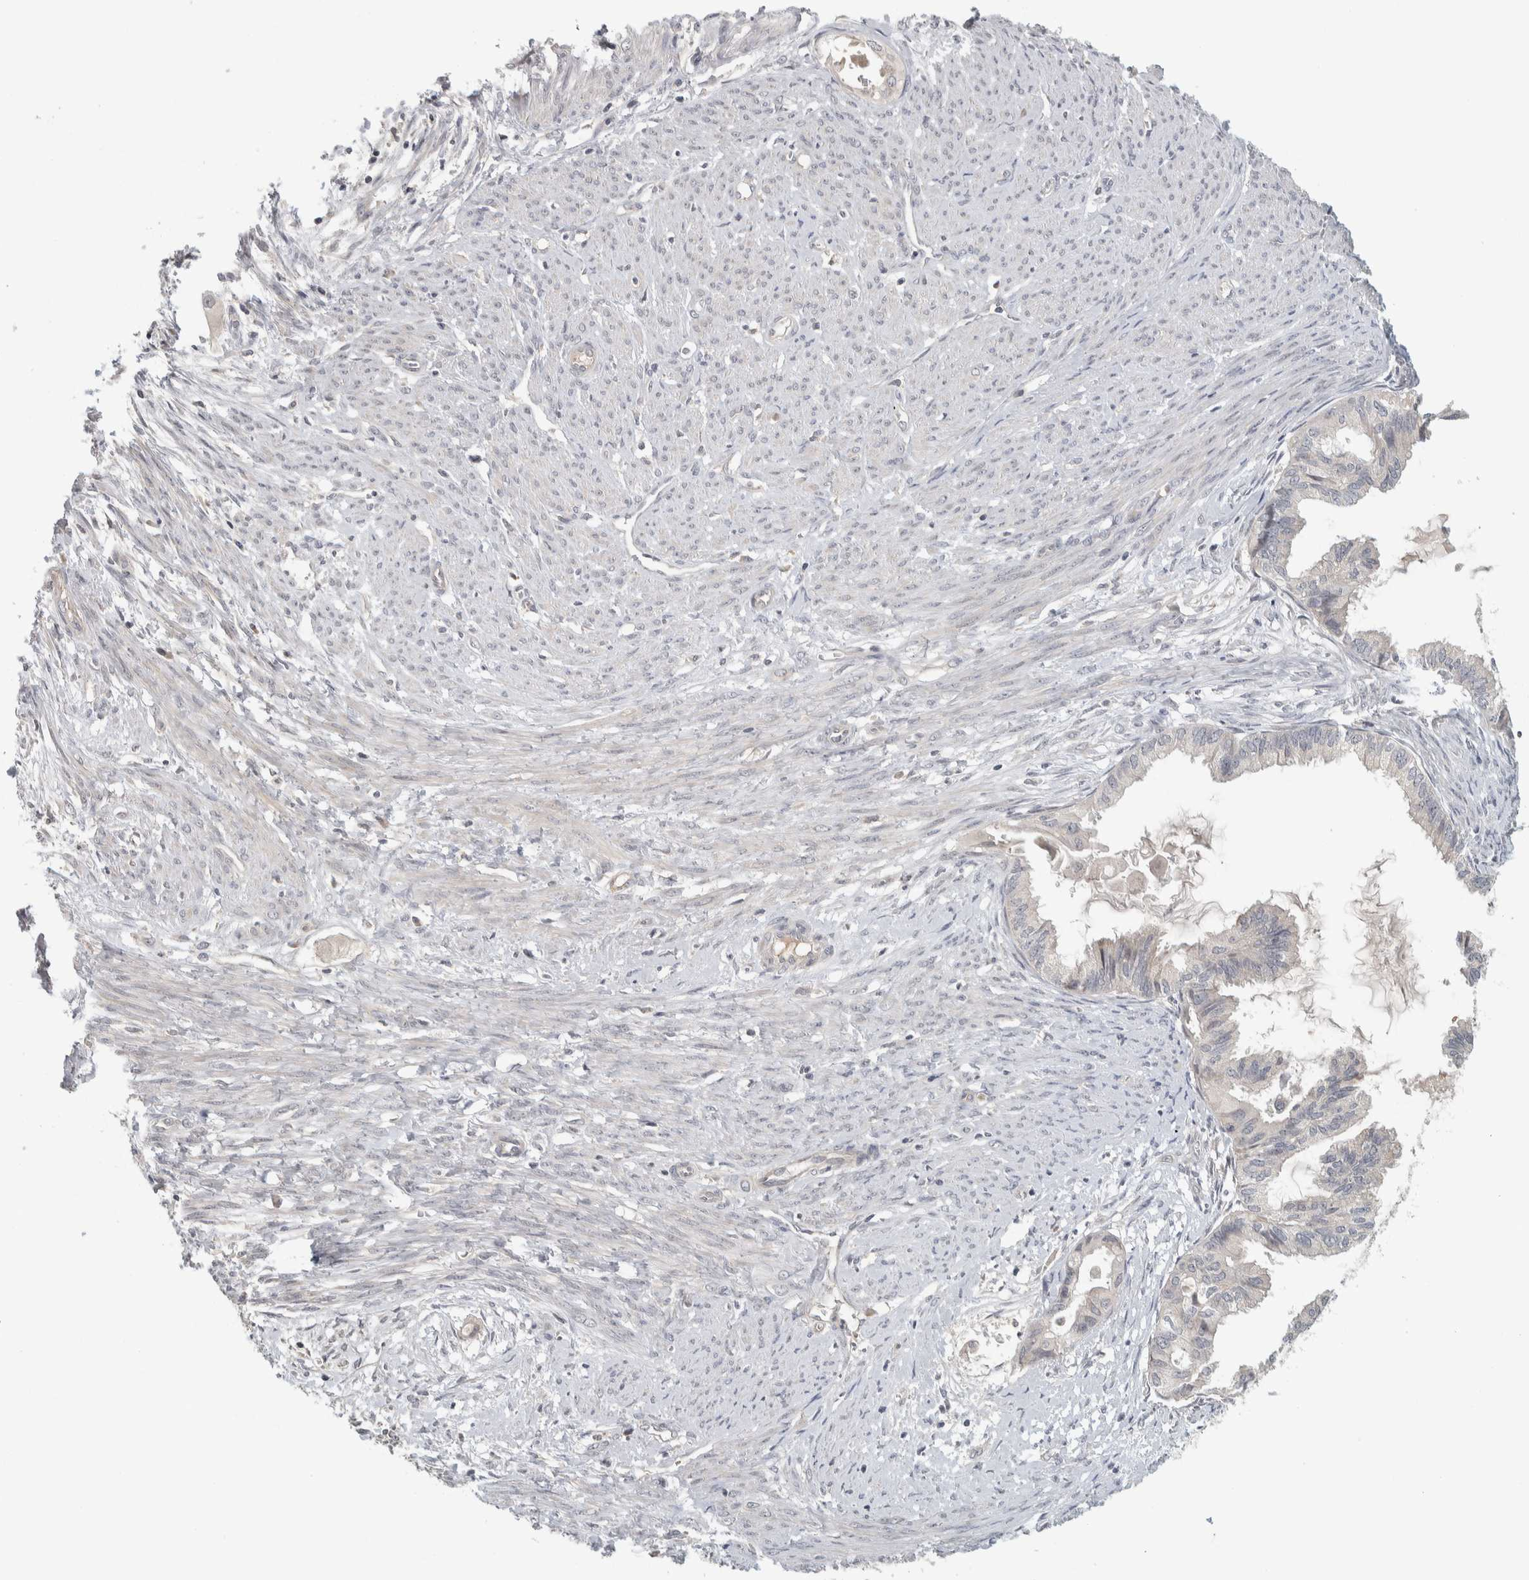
{"staining": {"intensity": "negative", "quantity": "none", "location": "none"}, "tissue": "cervical cancer", "cell_type": "Tumor cells", "image_type": "cancer", "snomed": [{"axis": "morphology", "description": "Normal tissue, NOS"}, {"axis": "morphology", "description": "Adenocarcinoma, NOS"}, {"axis": "topography", "description": "Cervix"}, {"axis": "topography", "description": "Endometrium"}], "caption": "Adenocarcinoma (cervical) stained for a protein using immunohistochemistry demonstrates no positivity tumor cells.", "gene": "AFP", "patient": {"sex": "female", "age": 86}}